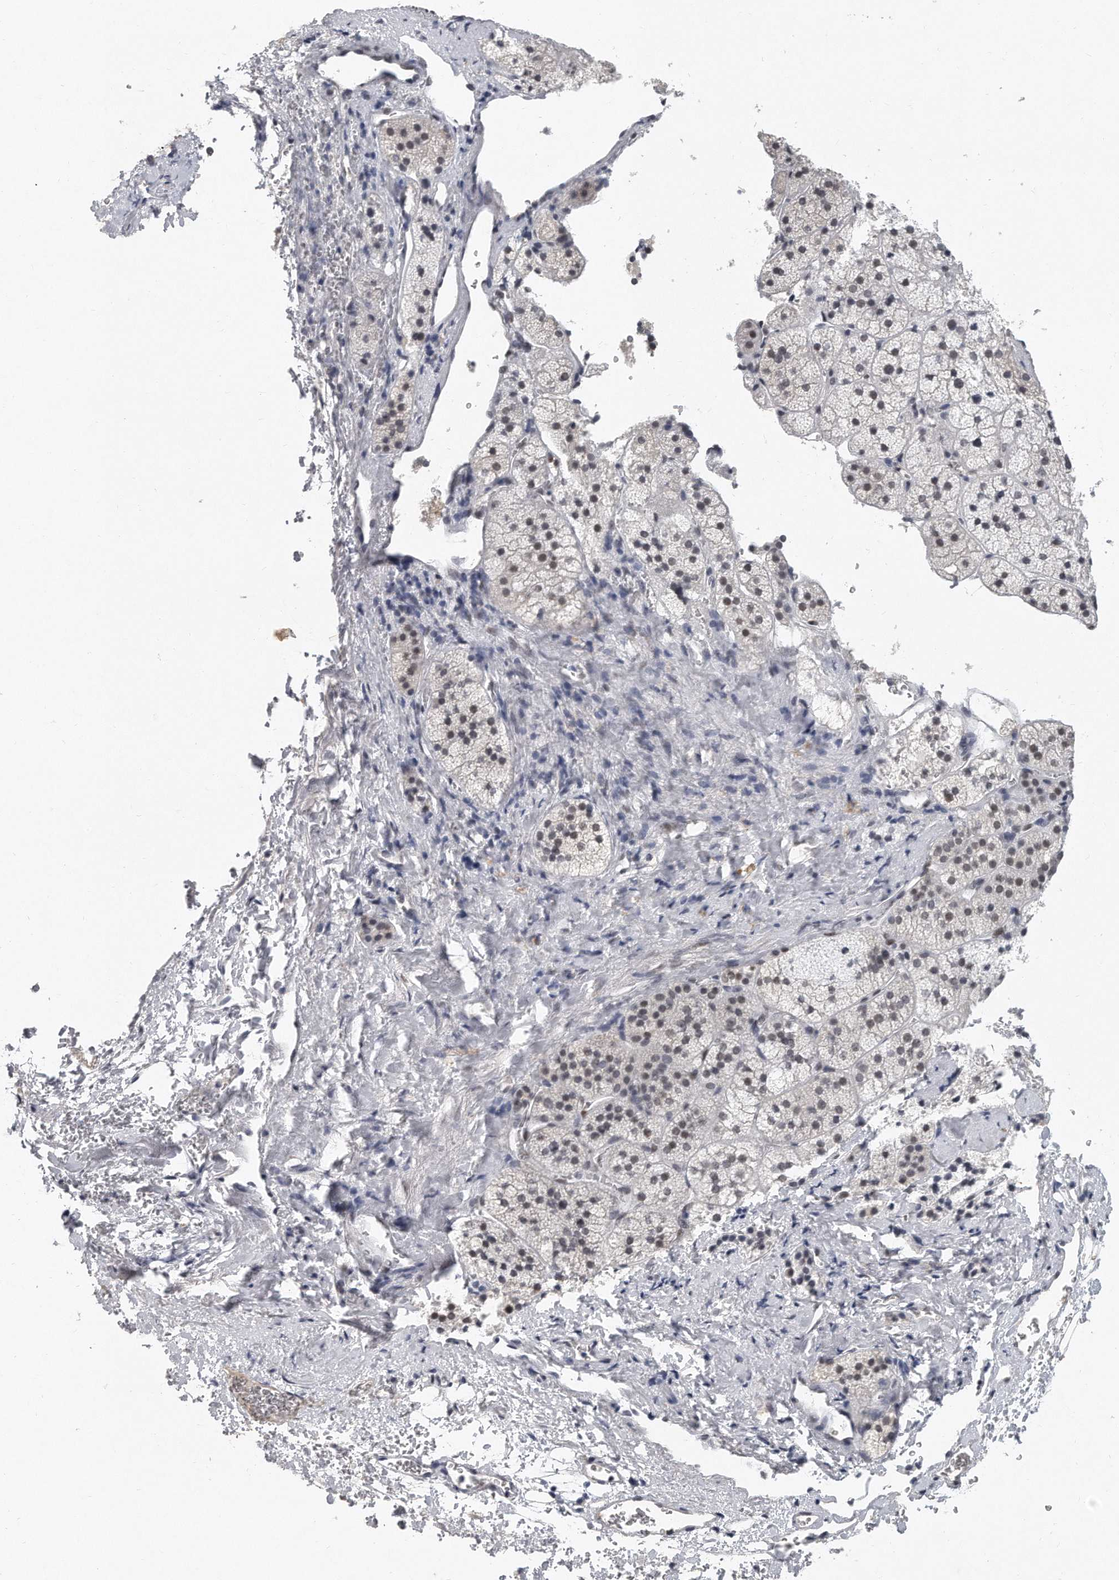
{"staining": {"intensity": "weak", "quantity": "<25%", "location": "nuclear"}, "tissue": "adrenal gland", "cell_type": "Glandular cells", "image_type": "normal", "snomed": [{"axis": "morphology", "description": "Normal tissue, NOS"}, {"axis": "topography", "description": "Adrenal gland"}], "caption": "Human adrenal gland stained for a protein using immunohistochemistry (IHC) displays no expression in glandular cells.", "gene": "CTBP2", "patient": {"sex": "female", "age": 44}}